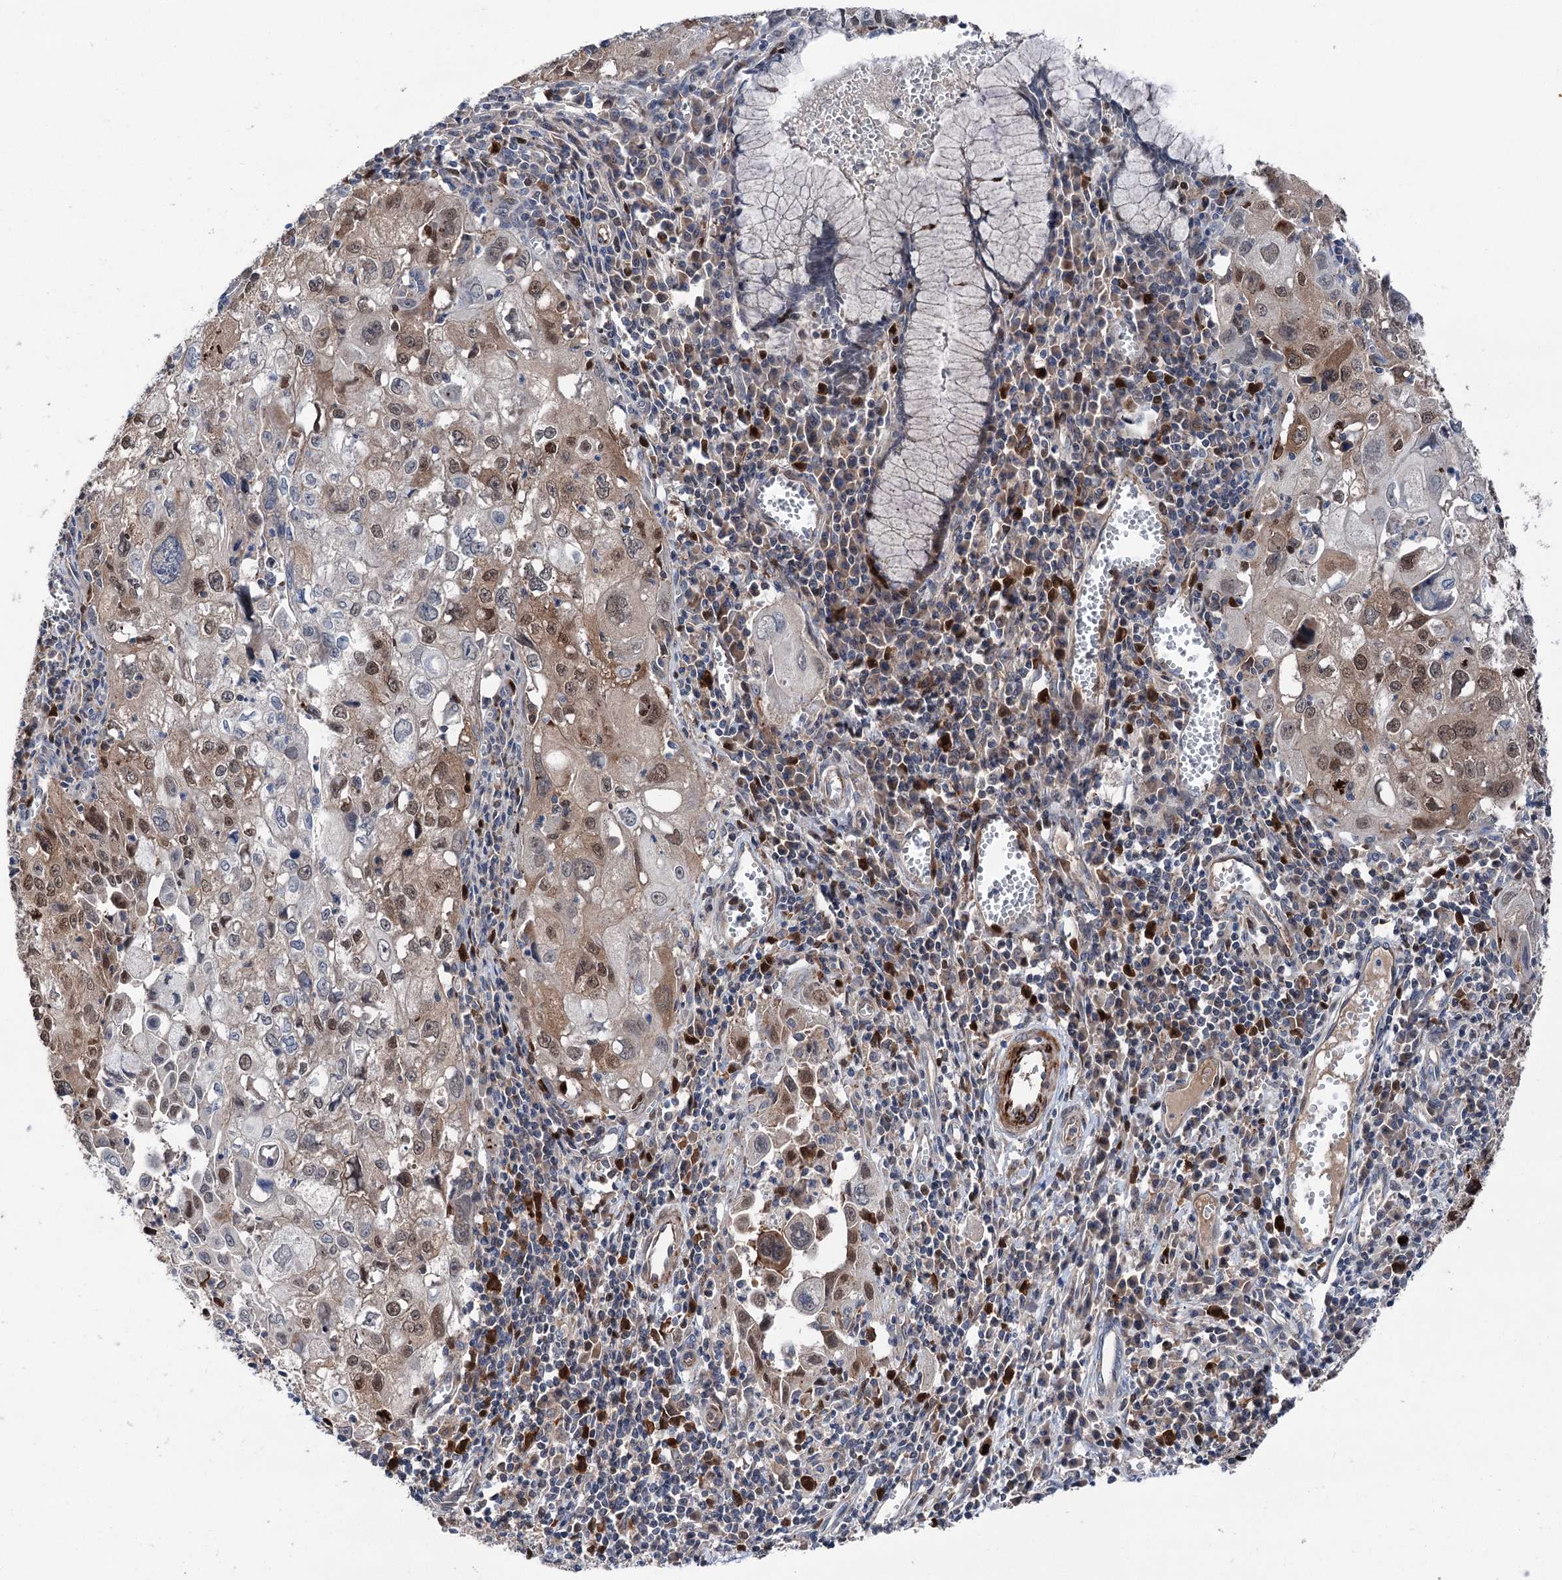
{"staining": {"intensity": "strong", "quantity": "25%-75%", "location": "cytoplasmic/membranous"}, "tissue": "cervical cancer", "cell_type": "Tumor cells", "image_type": "cancer", "snomed": [{"axis": "morphology", "description": "Squamous cell carcinoma, NOS"}, {"axis": "topography", "description": "Cervix"}], "caption": "Brown immunohistochemical staining in cervical cancer reveals strong cytoplasmic/membranous expression in about 25%-75% of tumor cells. (Stains: DAB in brown, nuclei in blue, Microscopy: brightfield microscopy at high magnification).", "gene": "NCAPD2", "patient": {"sex": "female", "age": 42}}